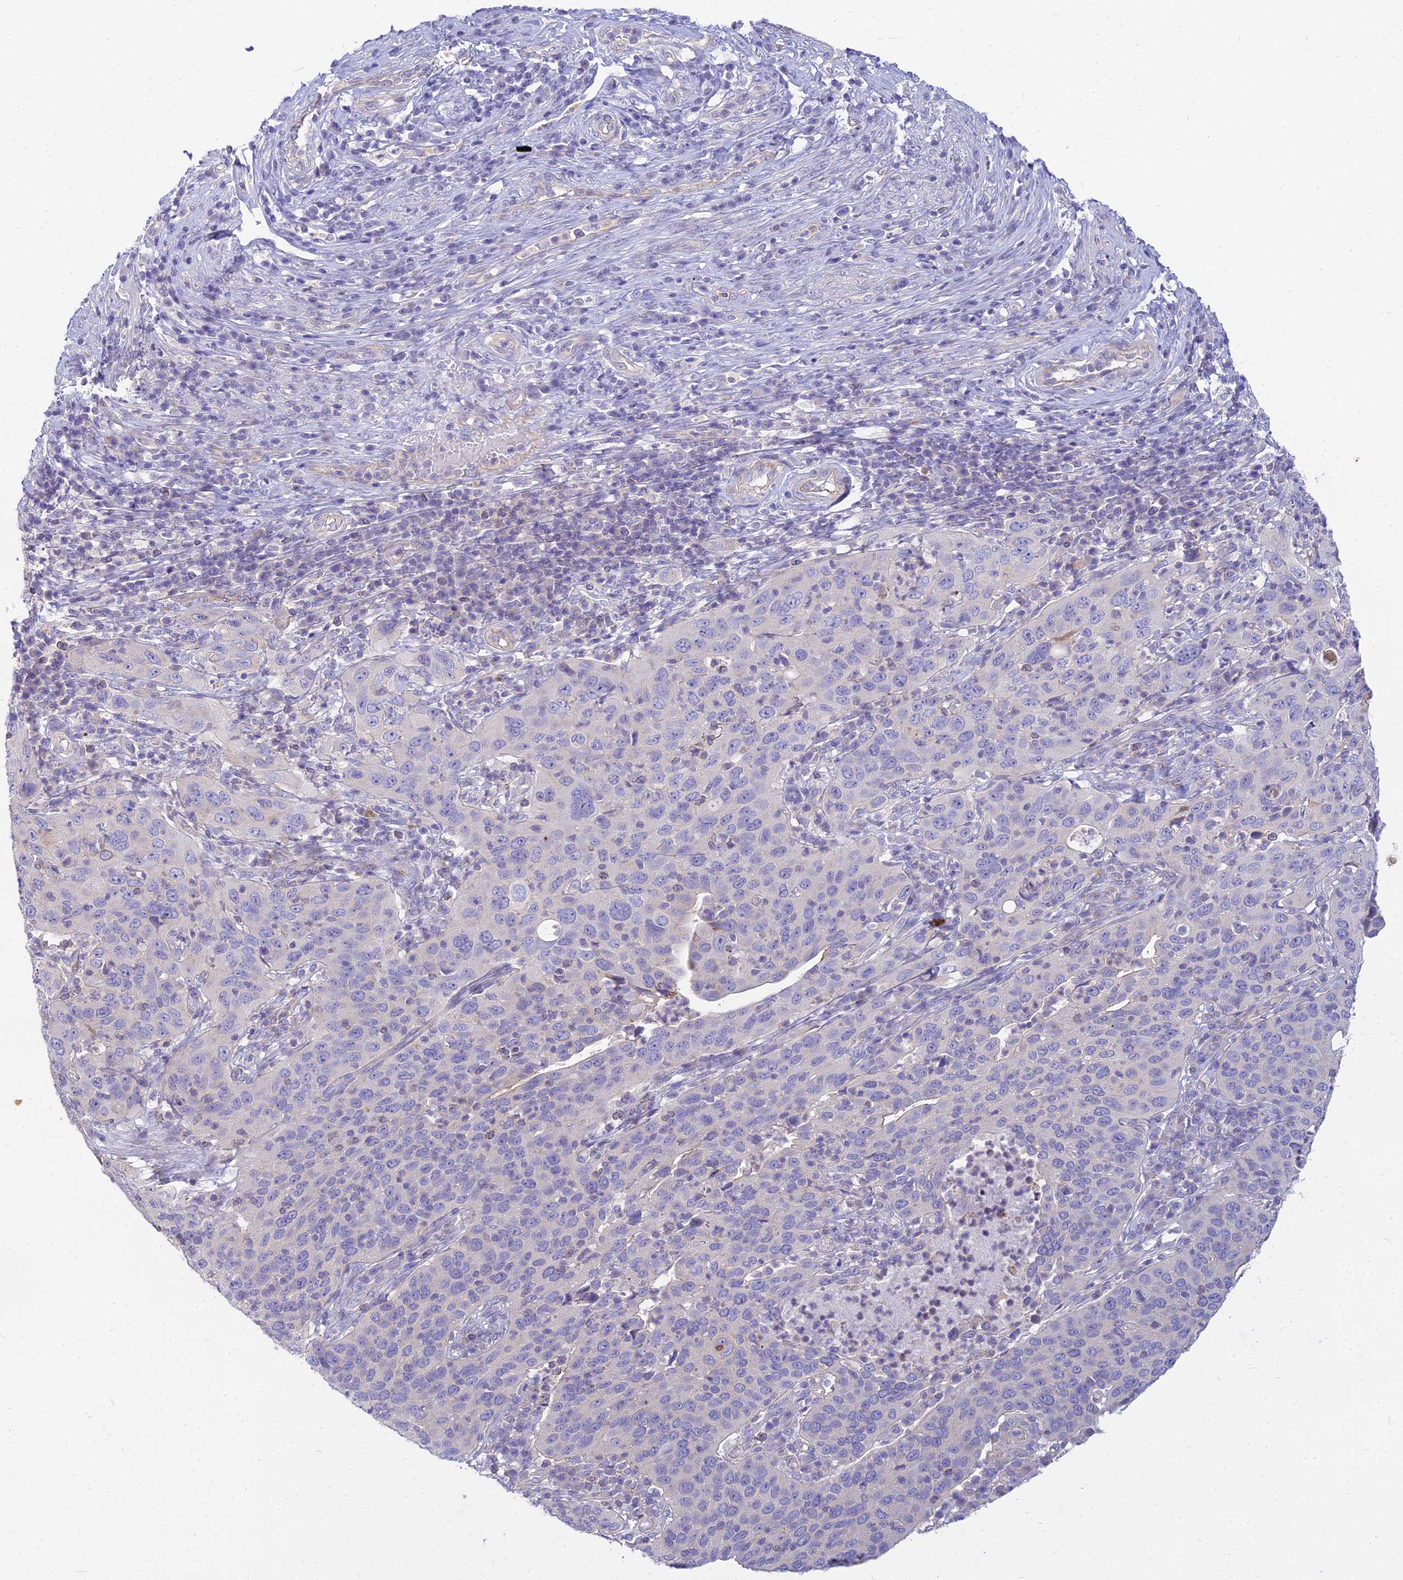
{"staining": {"intensity": "negative", "quantity": "none", "location": "none"}, "tissue": "cervical cancer", "cell_type": "Tumor cells", "image_type": "cancer", "snomed": [{"axis": "morphology", "description": "Squamous cell carcinoma, NOS"}, {"axis": "topography", "description": "Cervix"}], "caption": "Squamous cell carcinoma (cervical) was stained to show a protein in brown. There is no significant expression in tumor cells.", "gene": "SMIM24", "patient": {"sex": "female", "age": 36}}